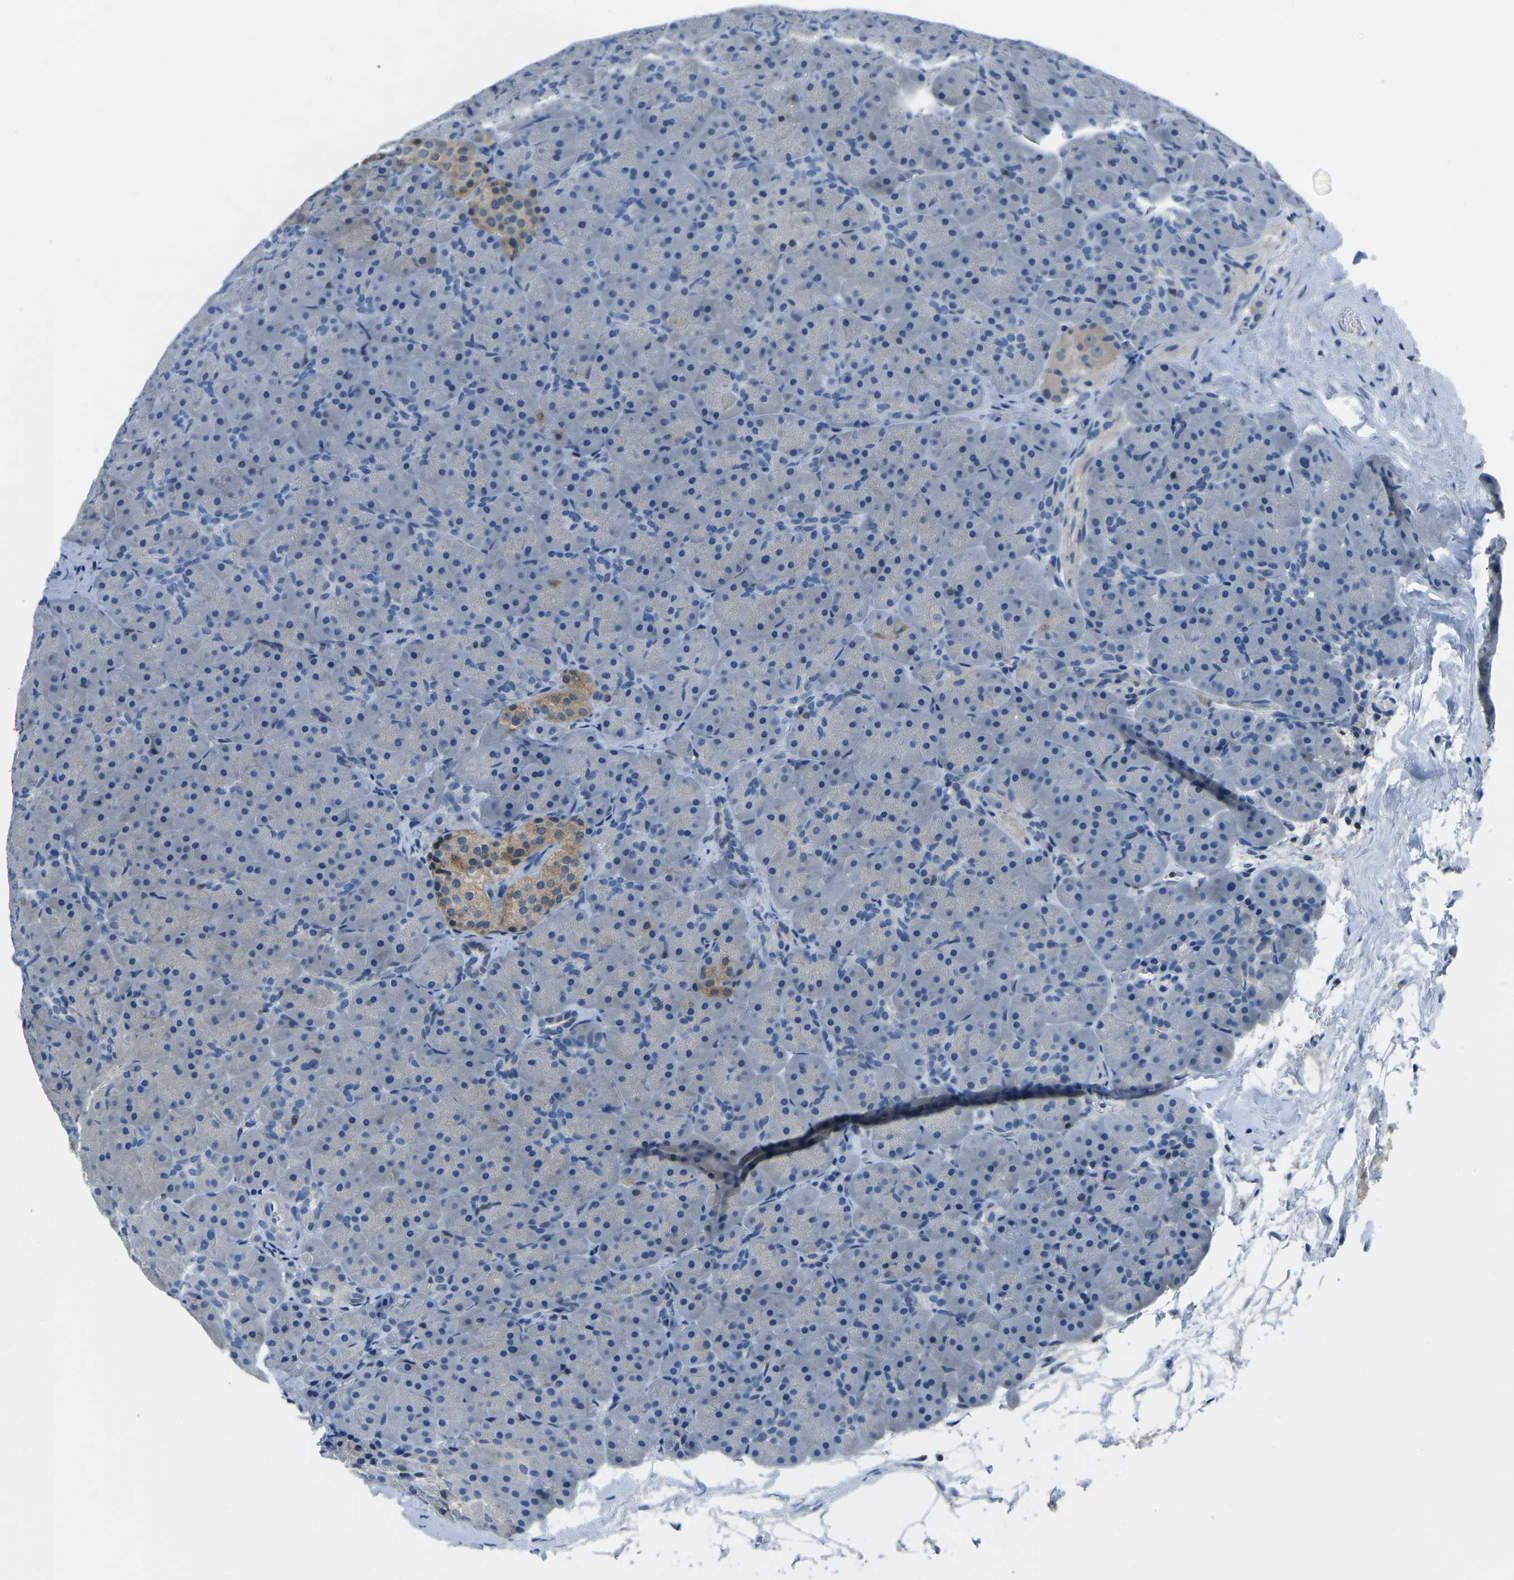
{"staining": {"intensity": "weak", "quantity": "<25%", "location": "cytoplasmic/membranous"}, "tissue": "pancreas", "cell_type": "Exocrine glandular cells", "image_type": "normal", "snomed": [{"axis": "morphology", "description": "Normal tissue, NOS"}, {"axis": "topography", "description": "Pancreas"}], "caption": "This is a photomicrograph of immunohistochemistry (IHC) staining of unremarkable pancreas, which shows no staining in exocrine glandular cells.", "gene": "XIRP1", "patient": {"sex": "male", "age": 66}}